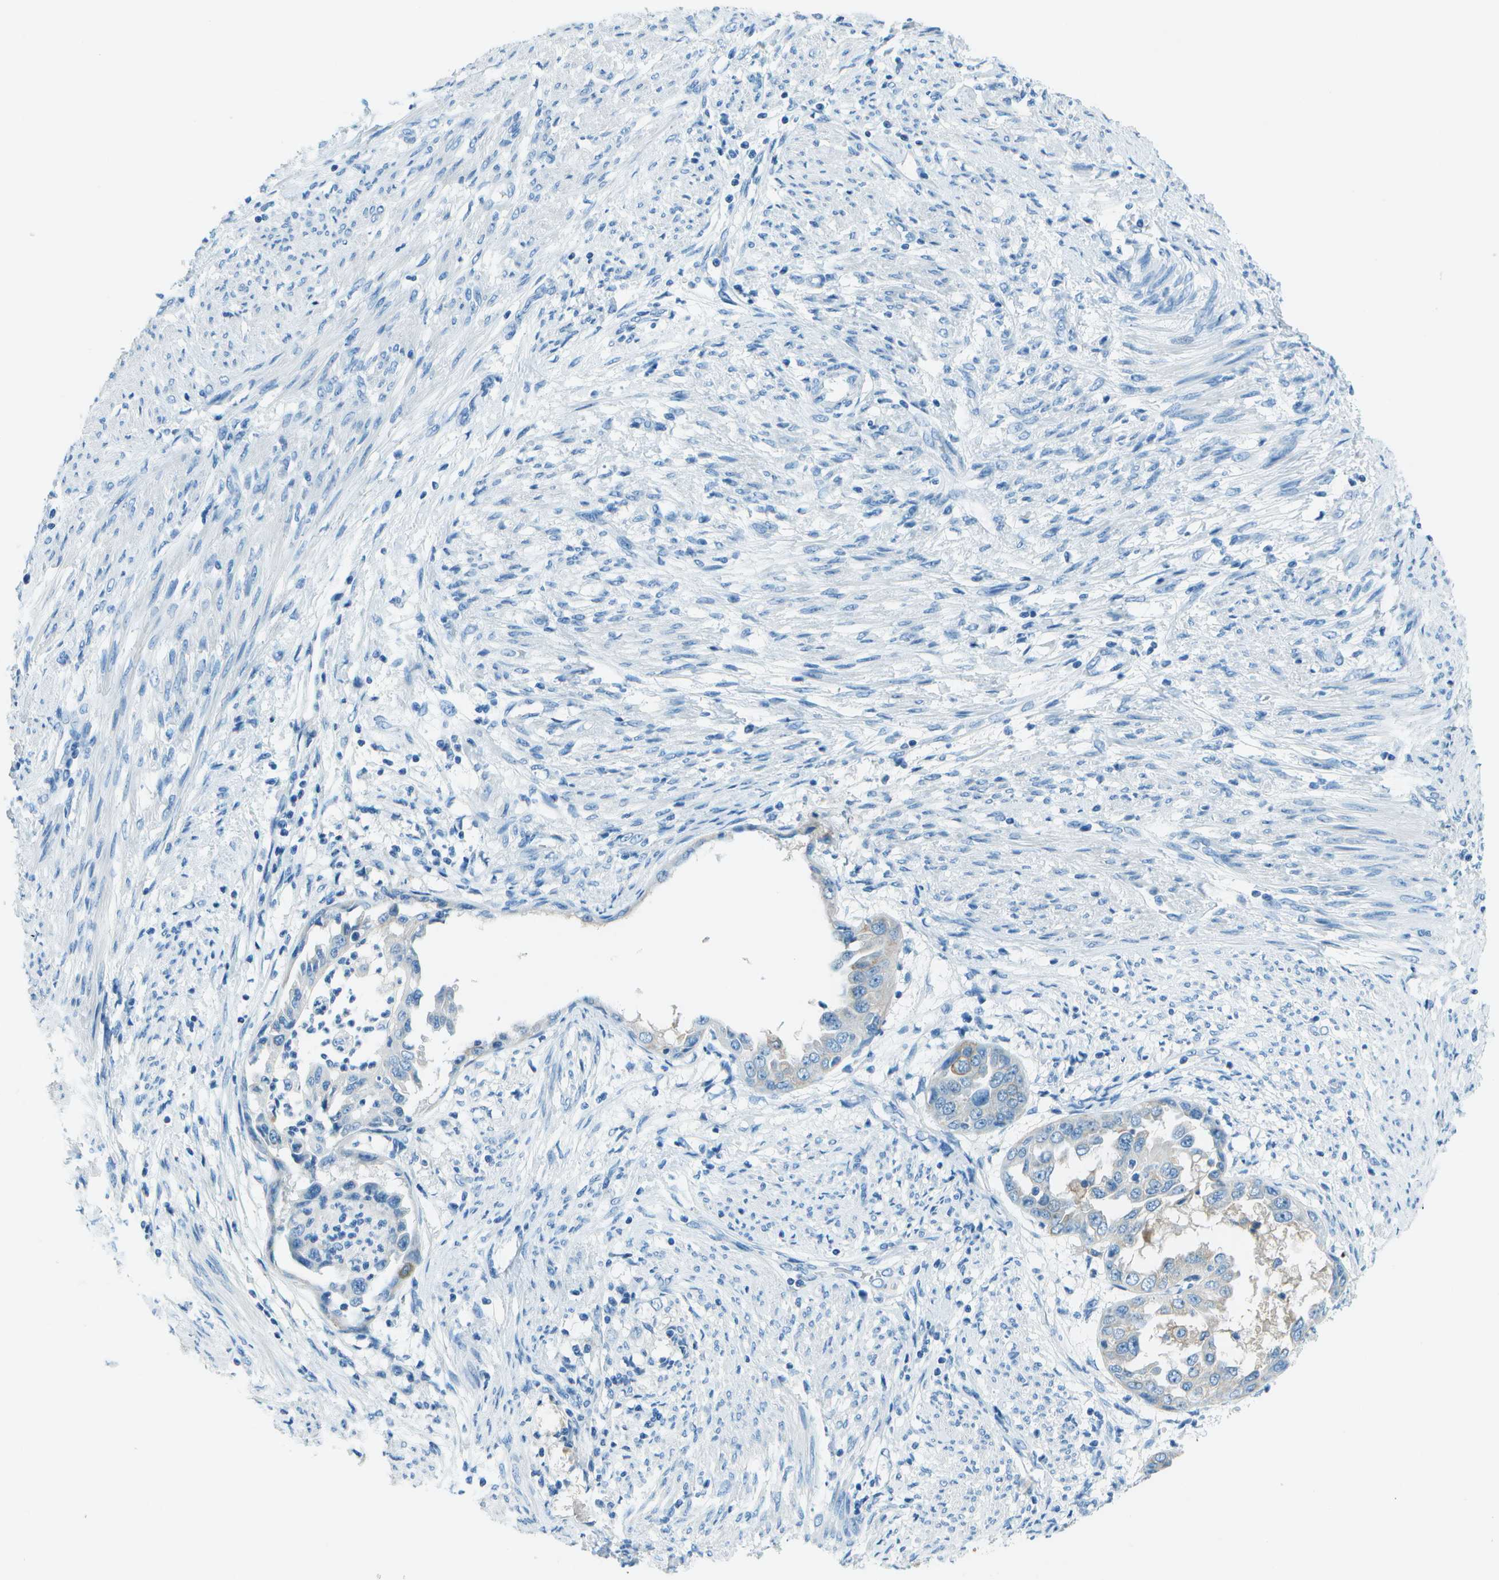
{"staining": {"intensity": "moderate", "quantity": "<25%", "location": "cytoplasmic/membranous"}, "tissue": "endometrial cancer", "cell_type": "Tumor cells", "image_type": "cancer", "snomed": [{"axis": "morphology", "description": "Adenocarcinoma, NOS"}, {"axis": "topography", "description": "Endometrium"}], "caption": "A brown stain labels moderate cytoplasmic/membranous staining of a protein in endometrial adenocarcinoma tumor cells. (DAB = brown stain, brightfield microscopy at high magnification).", "gene": "SLC16A10", "patient": {"sex": "female", "age": 85}}